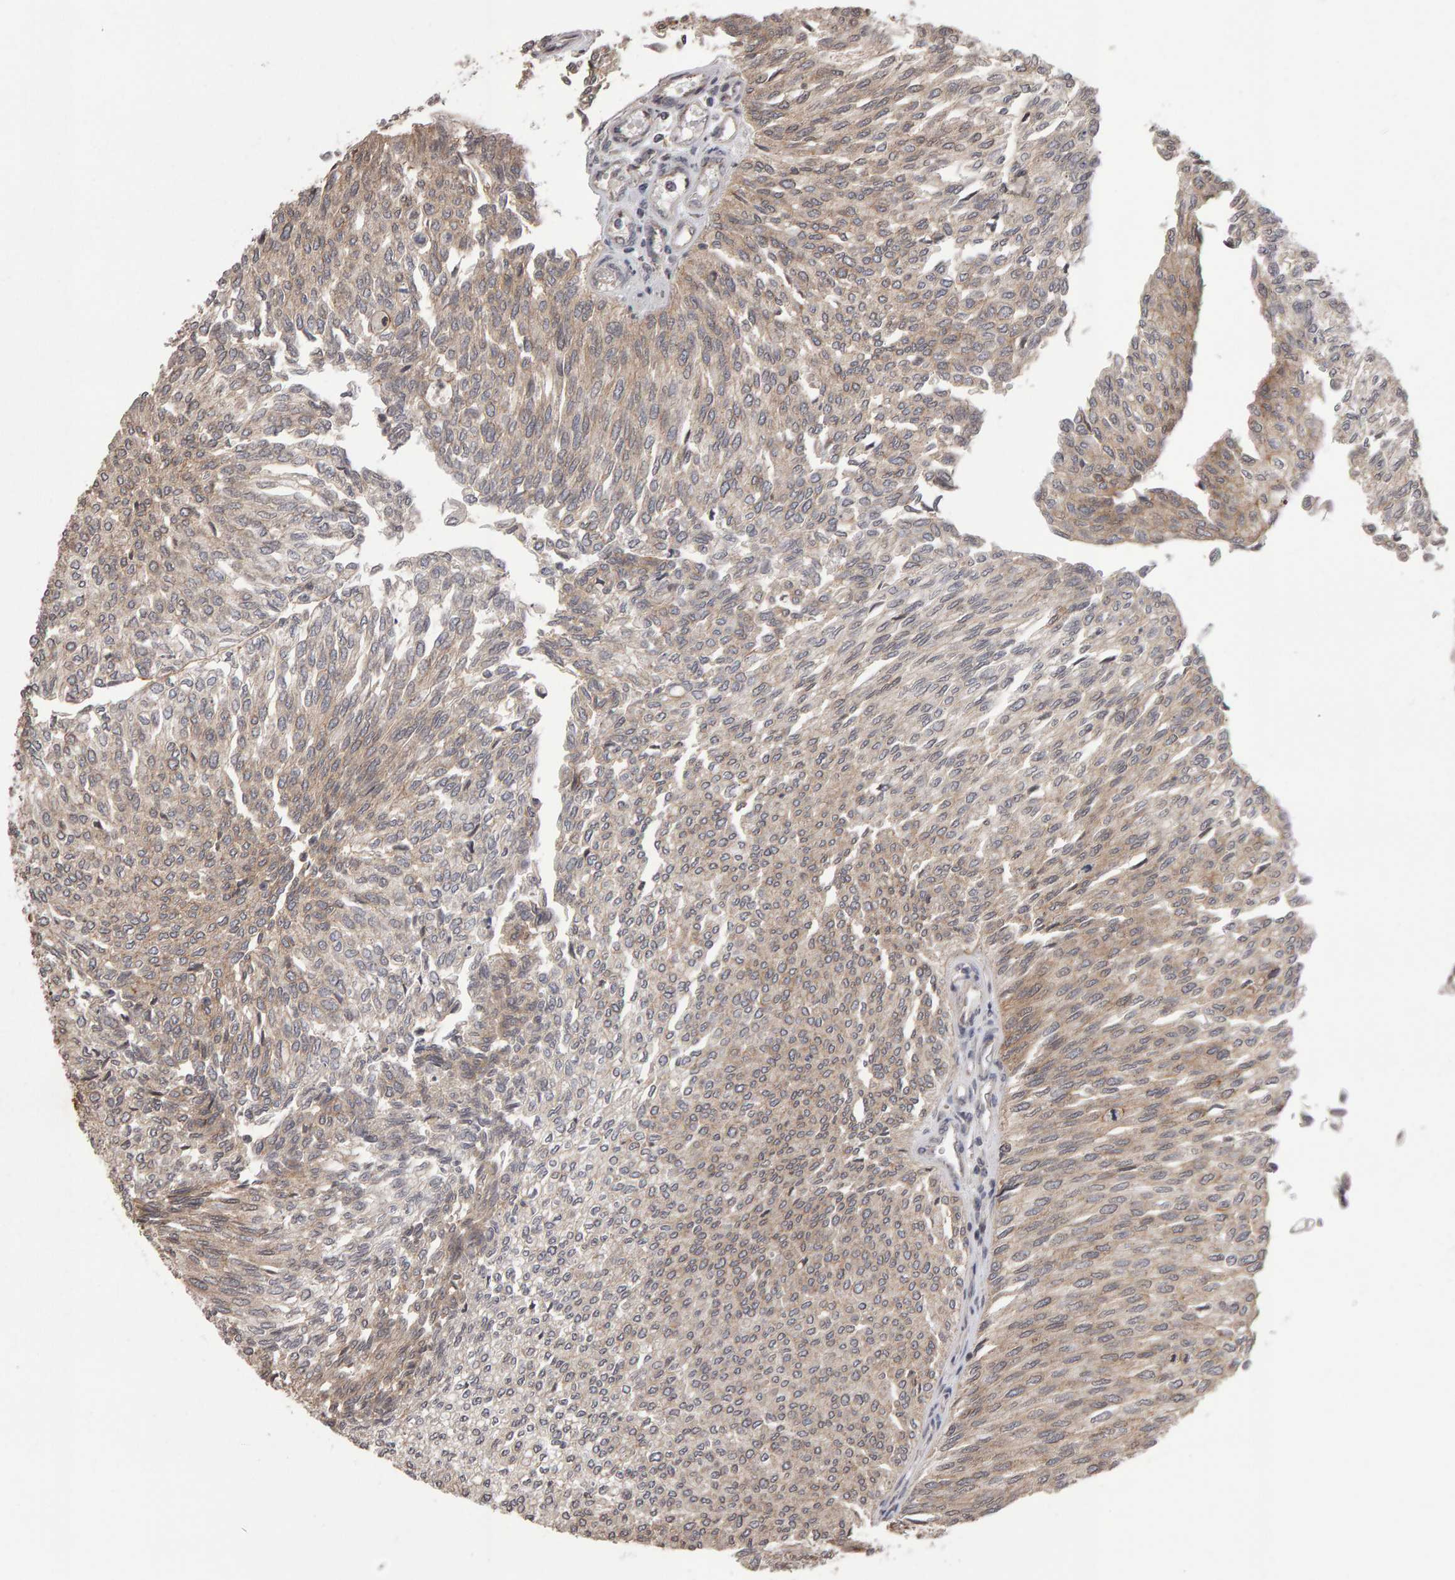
{"staining": {"intensity": "weak", "quantity": "25%-75%", "location": "cytoplasmic/membranous"}, "tissue": "urothelial cancer", "cell_type": "Tumor cells", "image_type": "cancer", "snomed": [{"axis": "morphology", "description": "Urothelial carcinoma, Low grade"}, {"axis": "topography", "description": "Urinary bladder"}], "caption": "The immunohistochemical stain labels weak cytoplasmic/membranous staining in tumor cells of urothelial cancer tissue. (brown staining indicates protein expression, while blue staining denotes nuclei).", "gene": "SCRIB", "patient": {"sex": "female", "age": 79}}